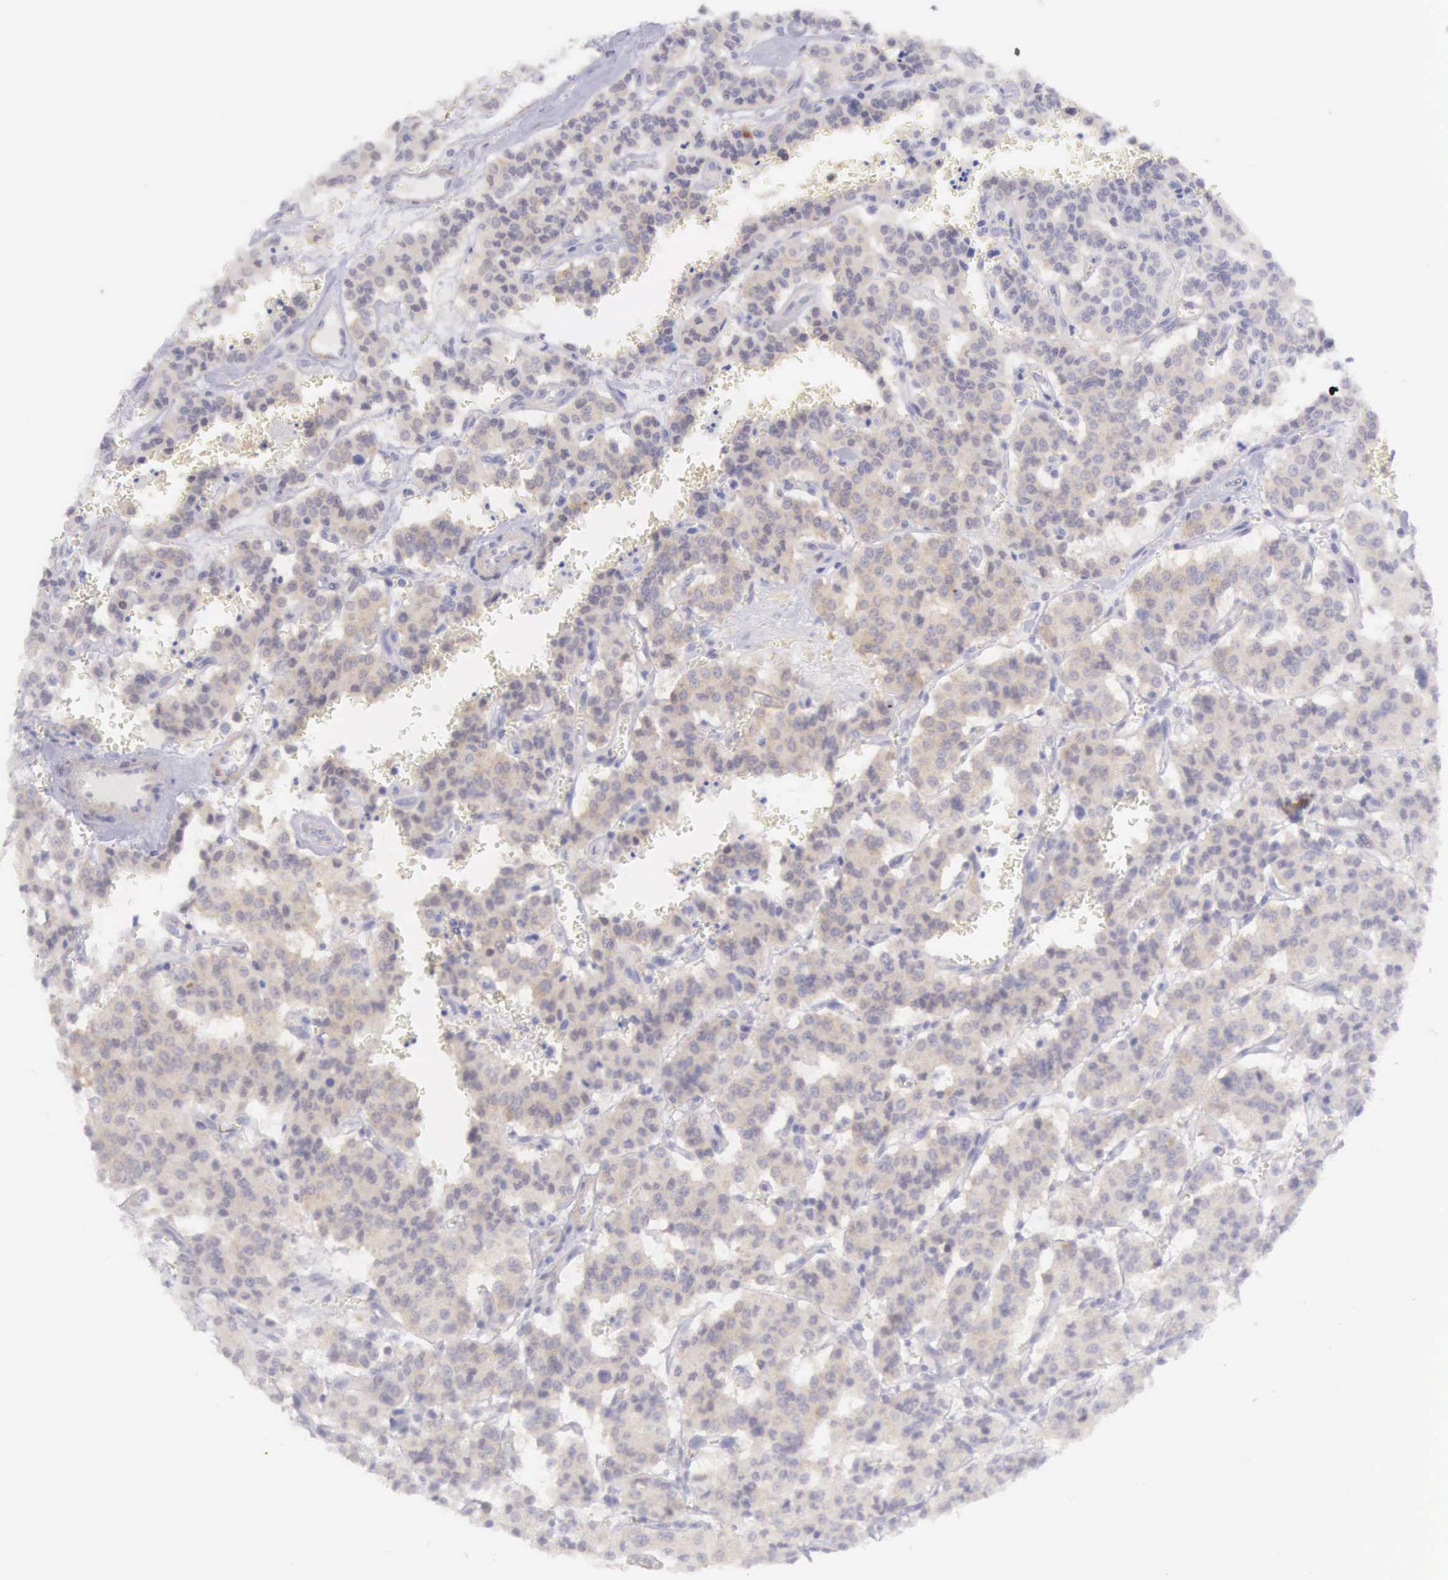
{"staining": {"intensity": "weak", "quantity": ">75%", "location": "cytoplasmic/membranous"}, "tissue": "carcinoid", "cell_type": "Tumor cells", "image_type": "cancer", "snomed": [{"axis": "morphology", "description": "Carcinoid, malignant, NOS"}, {"axis": "topography", "description": "Bronchus"}], "caption": "A photomicrograph of human malignant carcinoid stained for a protein shows weak cytoplasmic/membranous brown staining in tumor cells. (DAB (3,3'-diaminobenzidine) = brown stain, brightfield microscopy at high magnification).", "gene": "ARFGAP3", "patient": {"sex": "male", "age": 55}}